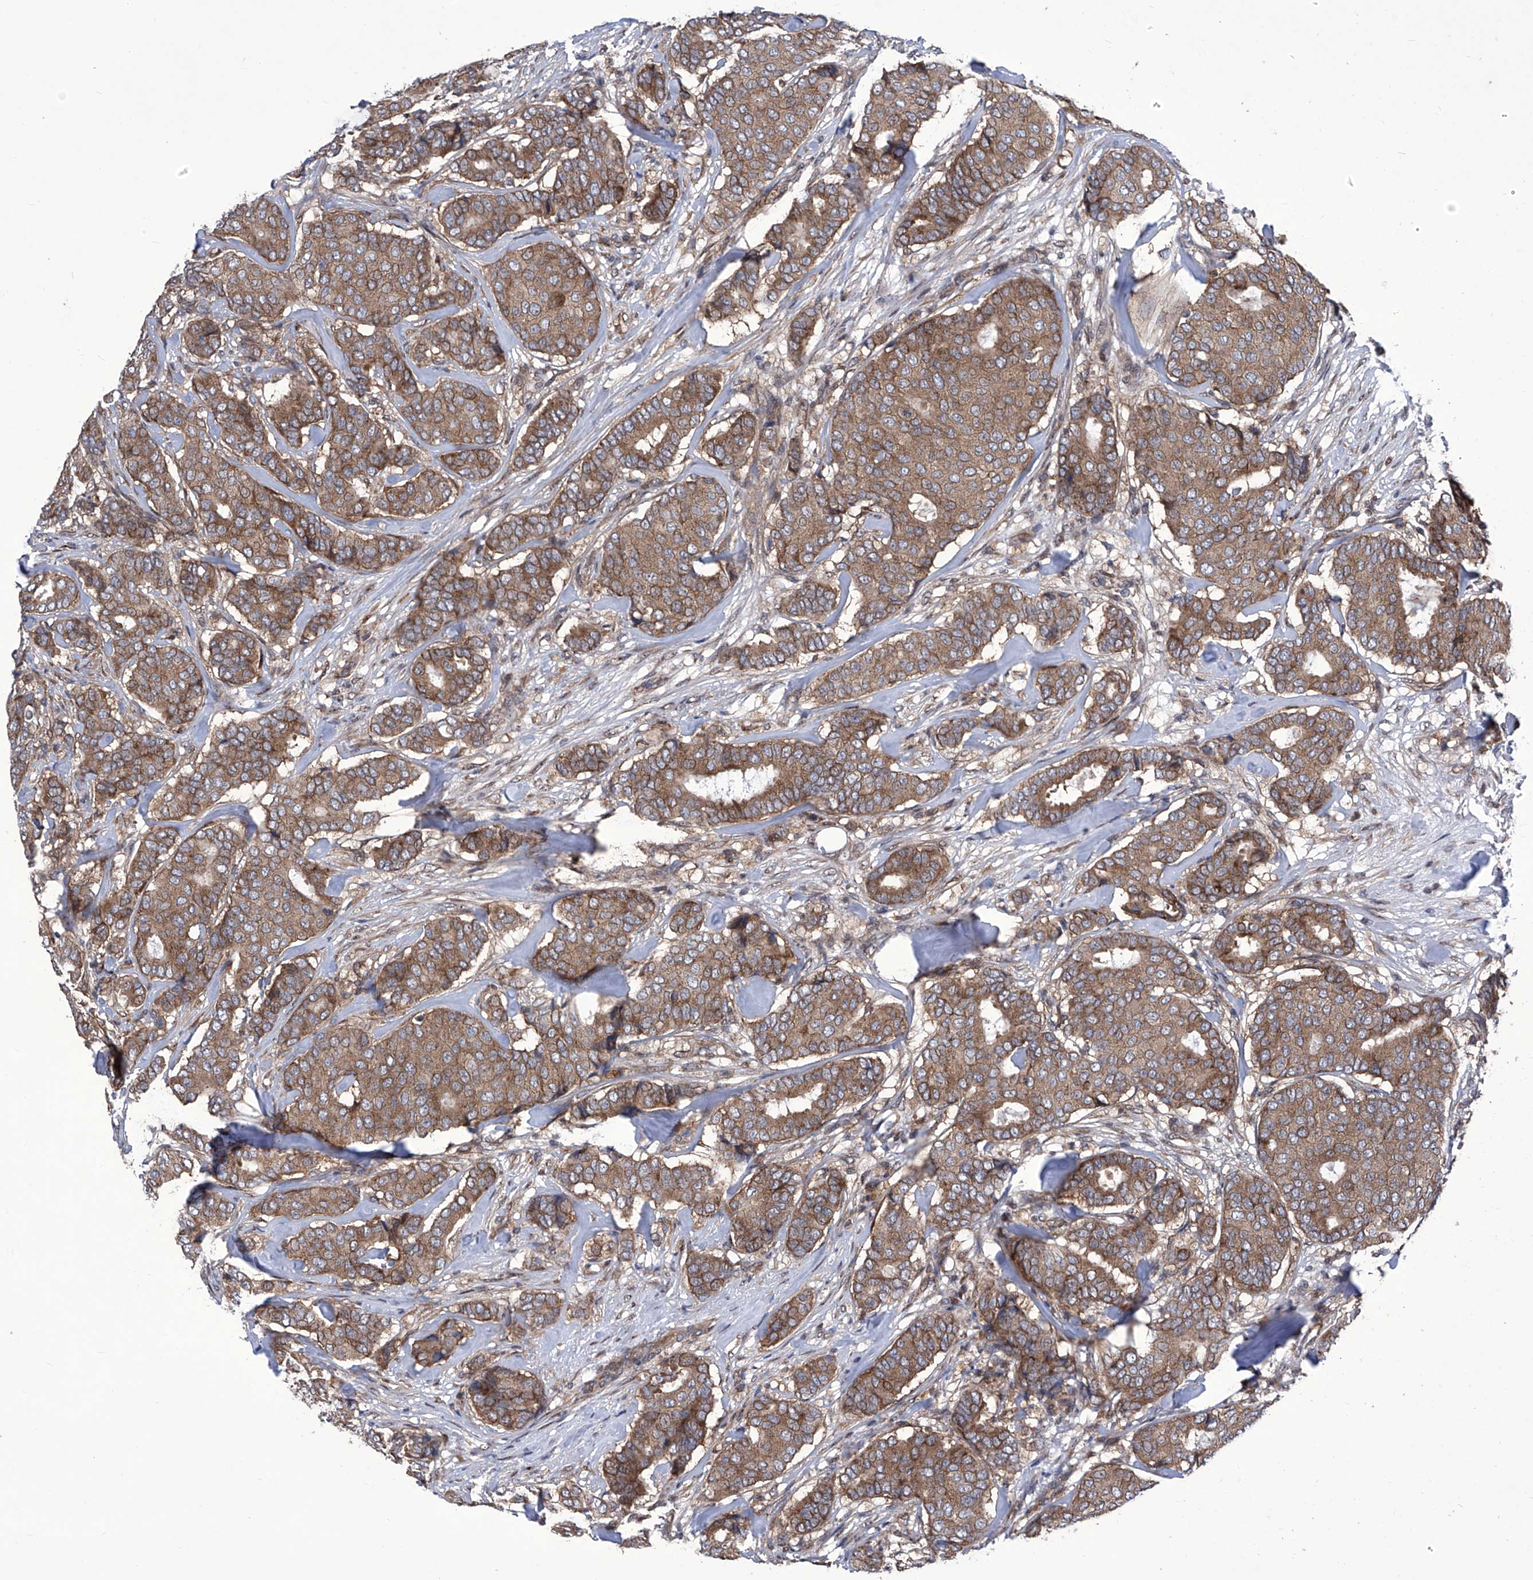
{"staining": {"intensity": "moderate", "quantity": ">75%", "location": "cytoplasmic/membranous"}, "tissue": "breast cancer", "cell_type": "Tumor cells", "image_type": "cancer", "snomed": [{"axis": "morphology", "description": "Duct carcinoma"}, {"axis": "topography", "description": "Breast"}], "caption": "Immunohistochemical staining of human invasive ductal carcinoma (breast) reveals medium levels of moderate cytoplasmic/membranous protein expression in about >75% of tumor cells.", "gene": "KTI12", "patient": {"sex": "female", "age": 75}}